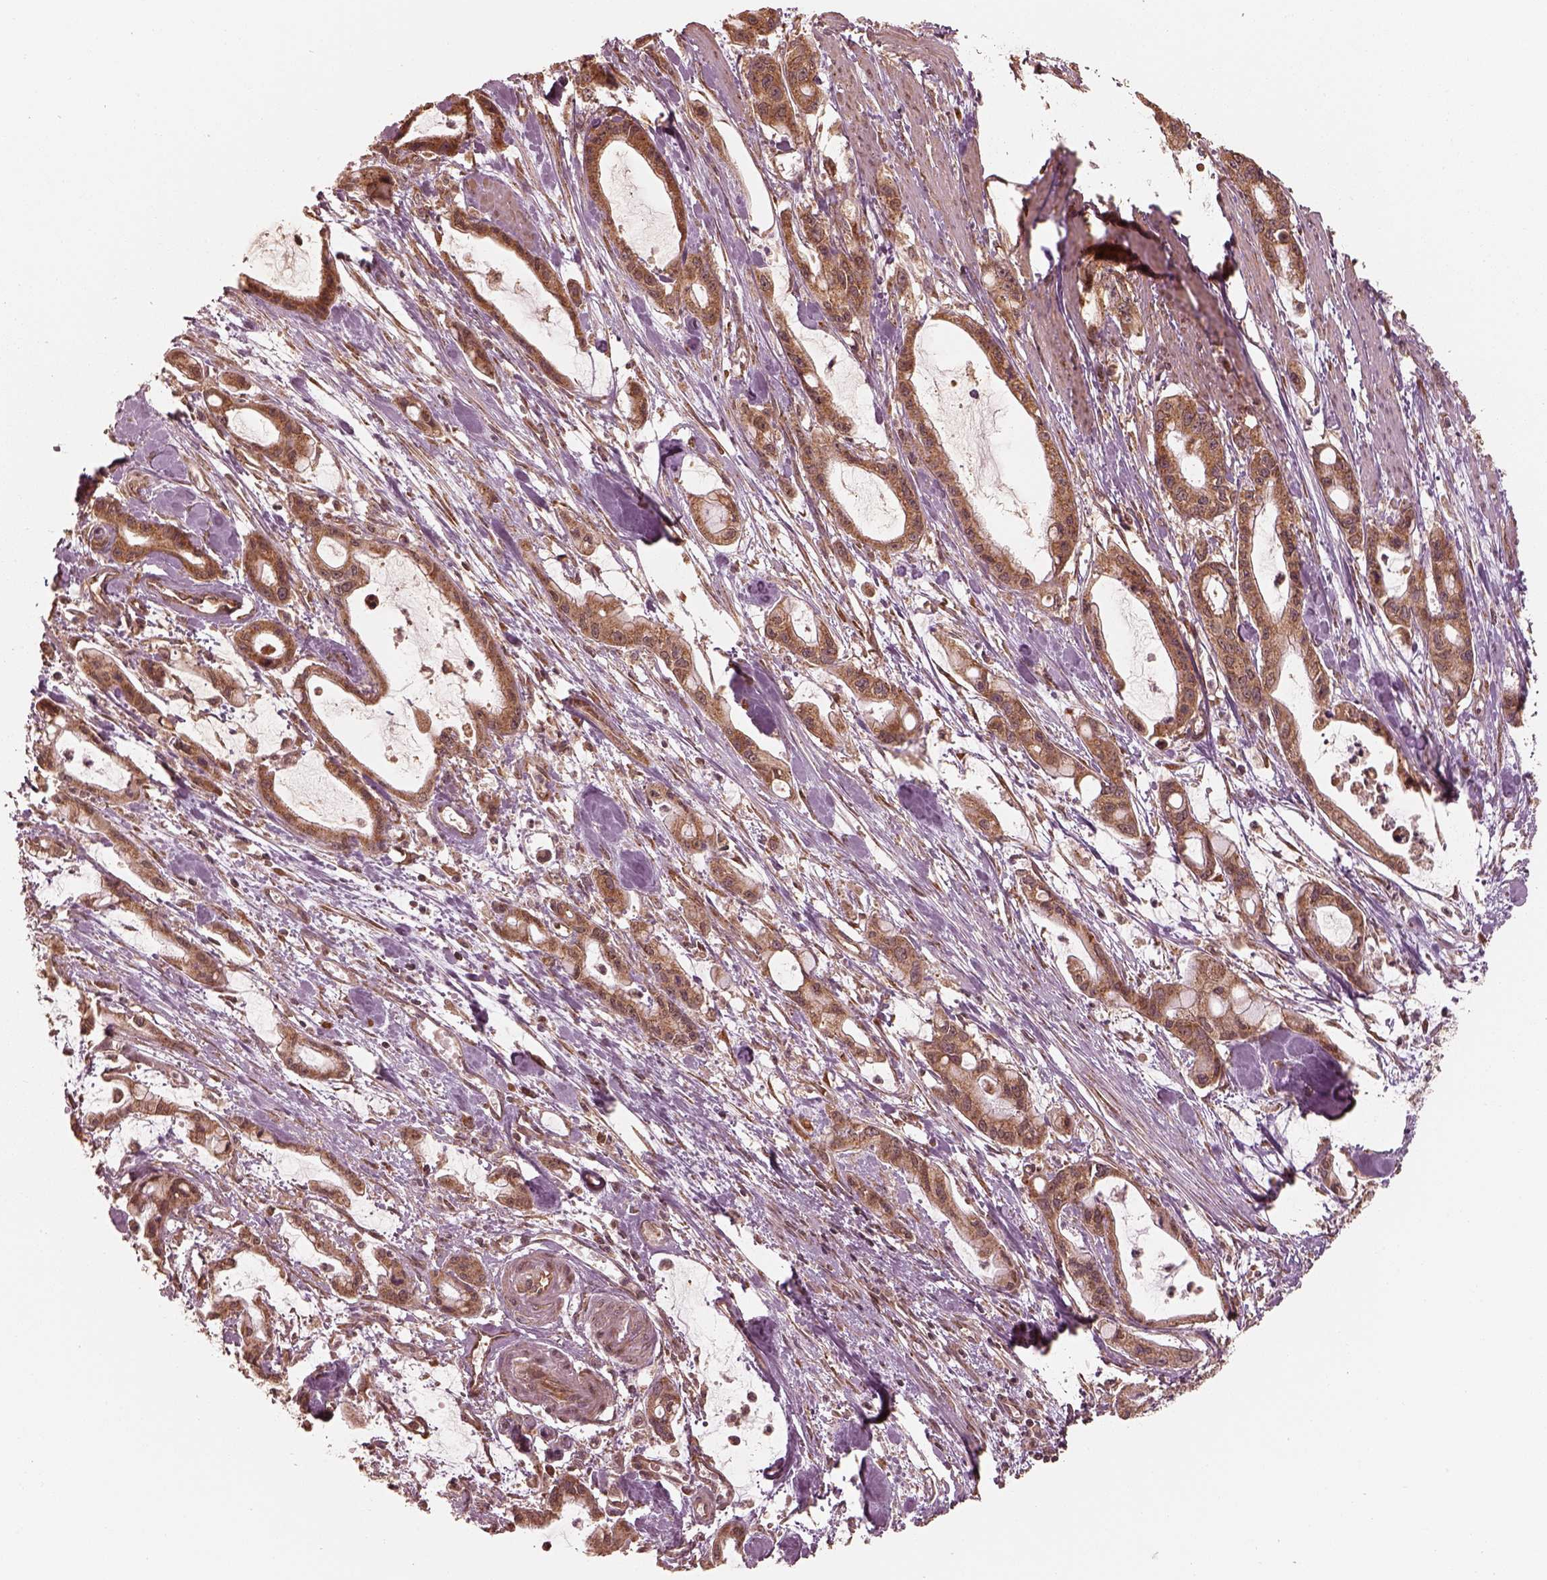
{"staining": {"intensity": "strong", "quantity": ">75%", "location": "cytoplasmic/membranous"}, "tissue": "pancreatic cancer", "cell_type": "Tumor cells", "image_type": "cancer", "snomed": [{"axis": "morphology", "description": "Adenocarcinoma, NOS"}, {"axis": "topography", "description": "Pancreas"}], "caption": "Pancreatic adenocarcinoma tissue exhibits strong cytoplasmic/membranous staining in about >75% of tumor cells, visualized by immunohistochemistry.", "gene": "DNAJC25", "patient": {"sex": "male", "age": 48}}